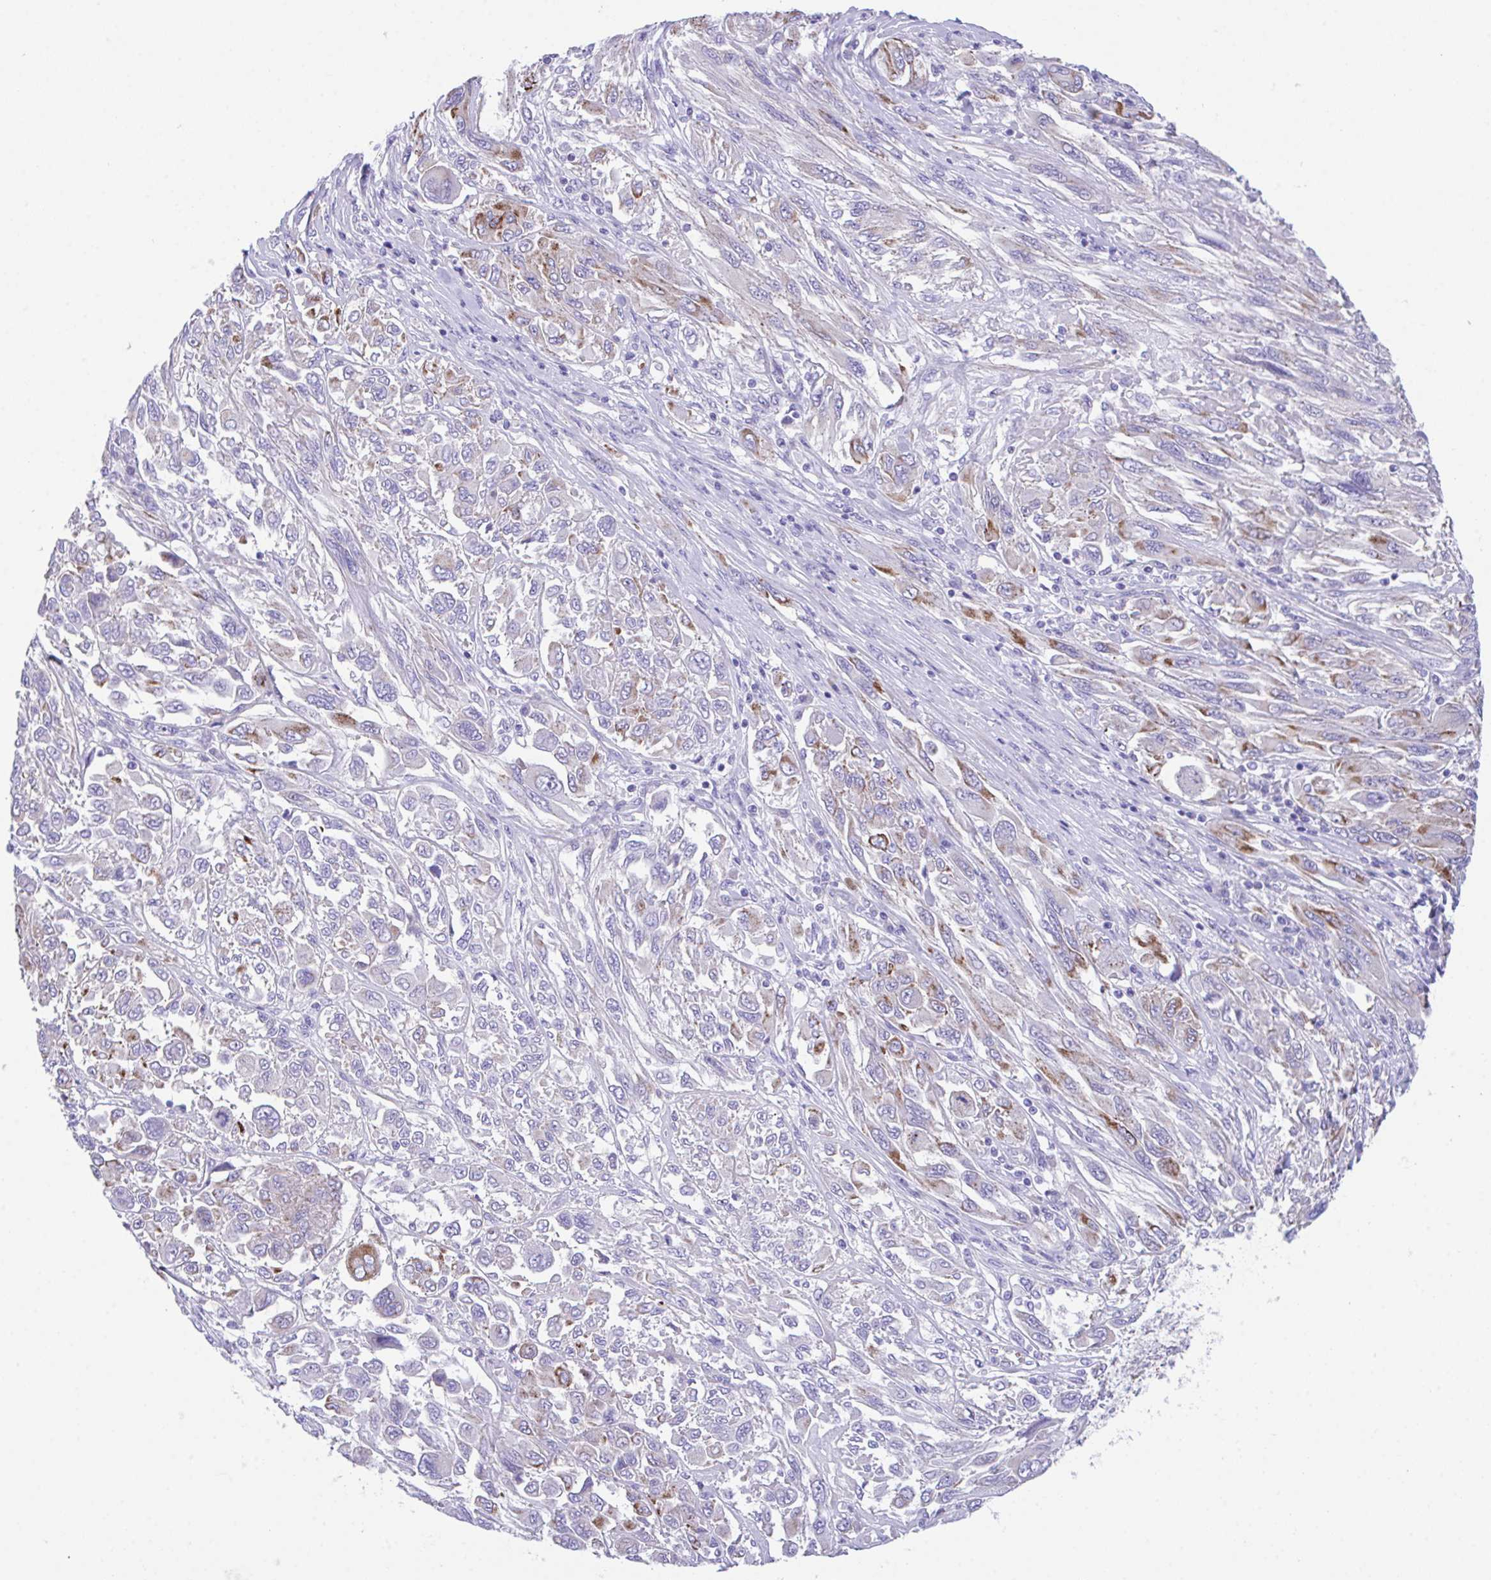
{"staining": {"intensity": "moderate", "quantity": "25%-75%", "location": "cytoplasmic/membranous"}, "tissue": "melanoma", "cell_type": "Tumor cells", "image_type": "cancer", "snomed": [{"axis": "morphology", "description": "Malignant melanoma, NOS"}, {"axis": "topography", "description": "Skin"}], "caption": "Tumor cells show moderate cytoplasmic/membranous expression in approximately 25%-75% of cells in melanoma.", "gene": "SLC16A6", "patient": {"sex": "female", "age": 91}}